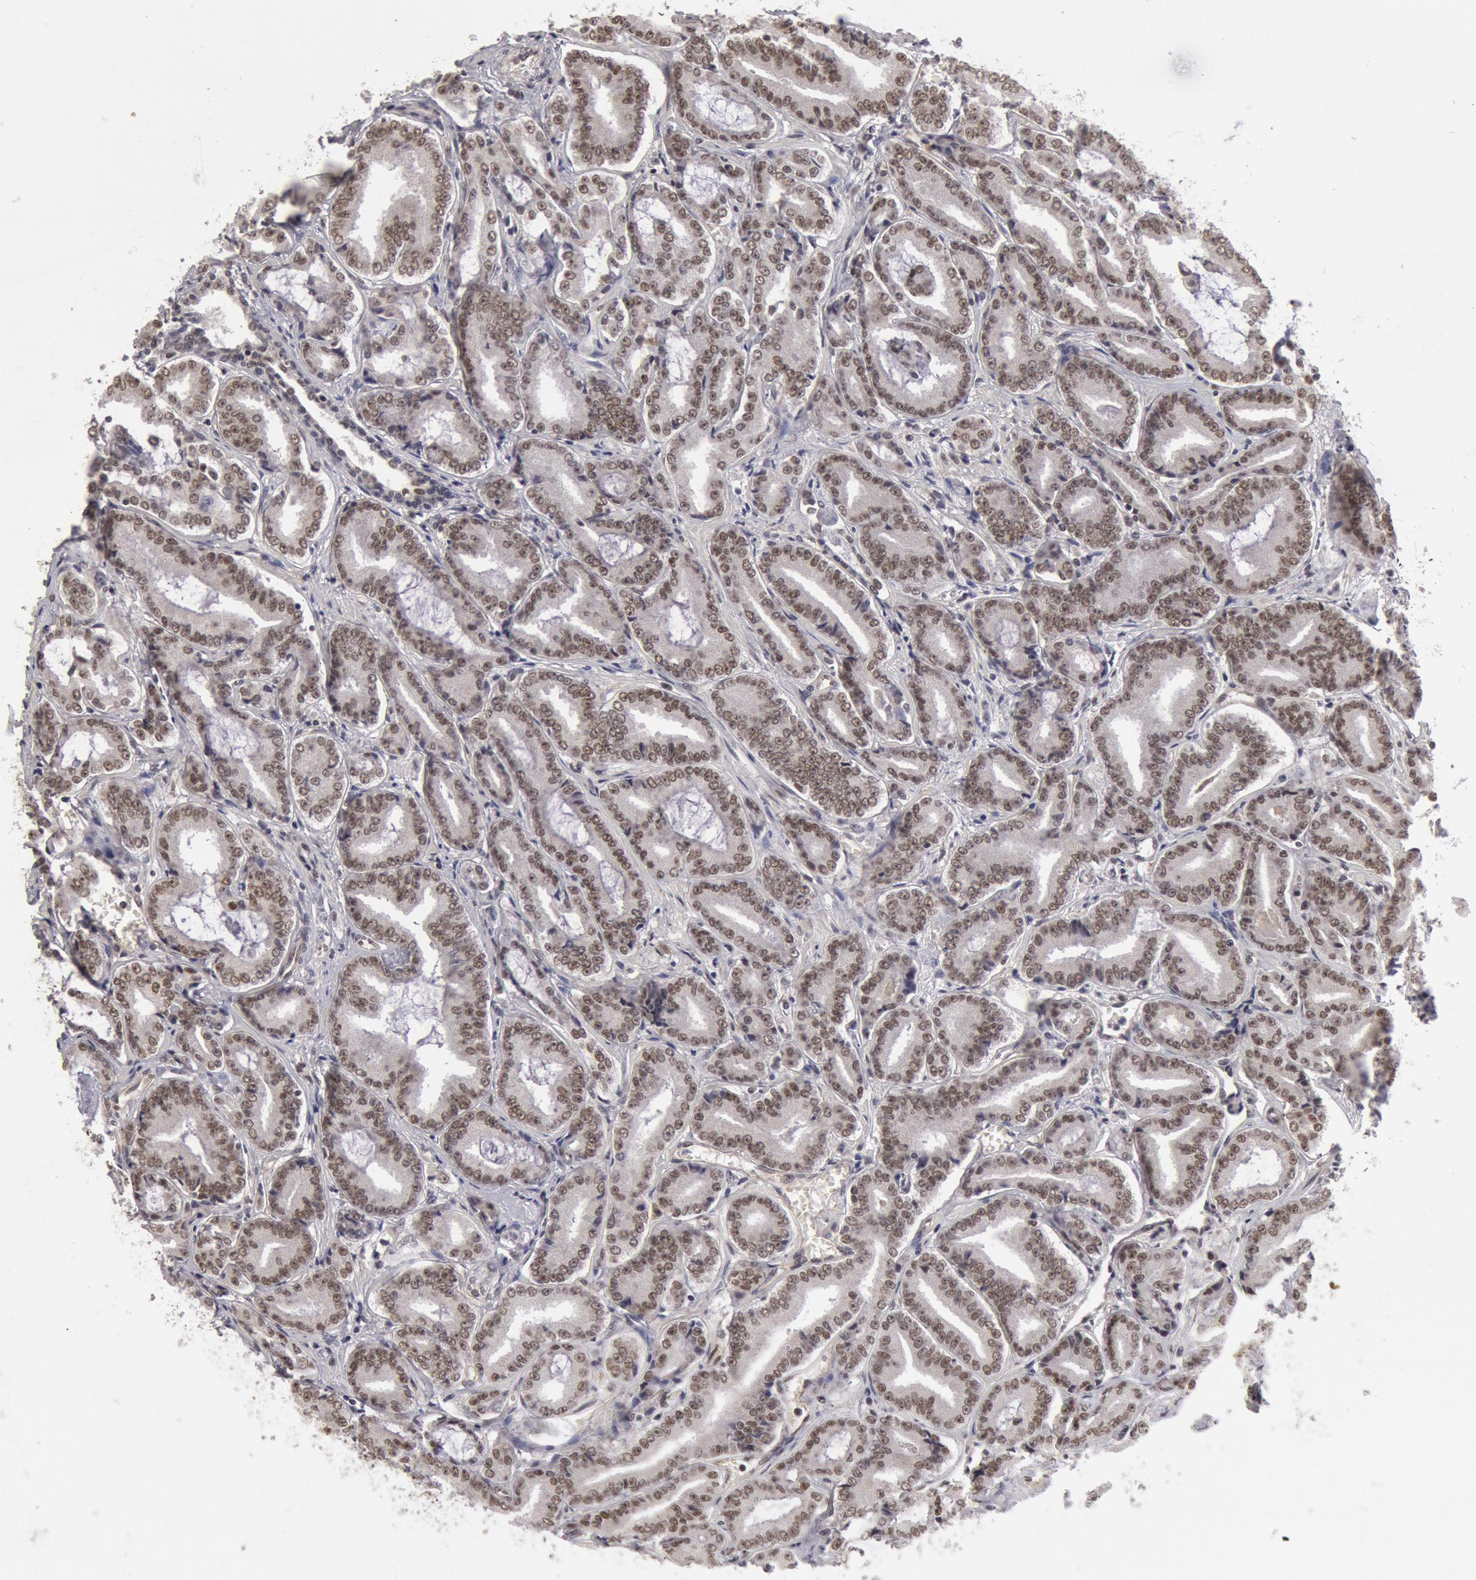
{"staining": {"intensity": "weak", "quantity": ">75%", "location": "nuclear"}, "tissue": "prostate cancer", "cell_type": "Tumor cells", "image_type": "cancer", "snomed": [{"axis": "morphology", "description": "Adenocarcinoma, Low grade"}, {"axis": "topography", "description": "Prostate"}], "caption": "A micrograph of prostate cancer stained for a protein exhibits weak nuclear brown staining in tumor cells. The protein is stained brown, and the nuclei are stained in blue (DAB IHC with brightfield microscopy, high magnification).", "gene": "PPP4R3B", "patient": {"sex": "male", "age": 65}}